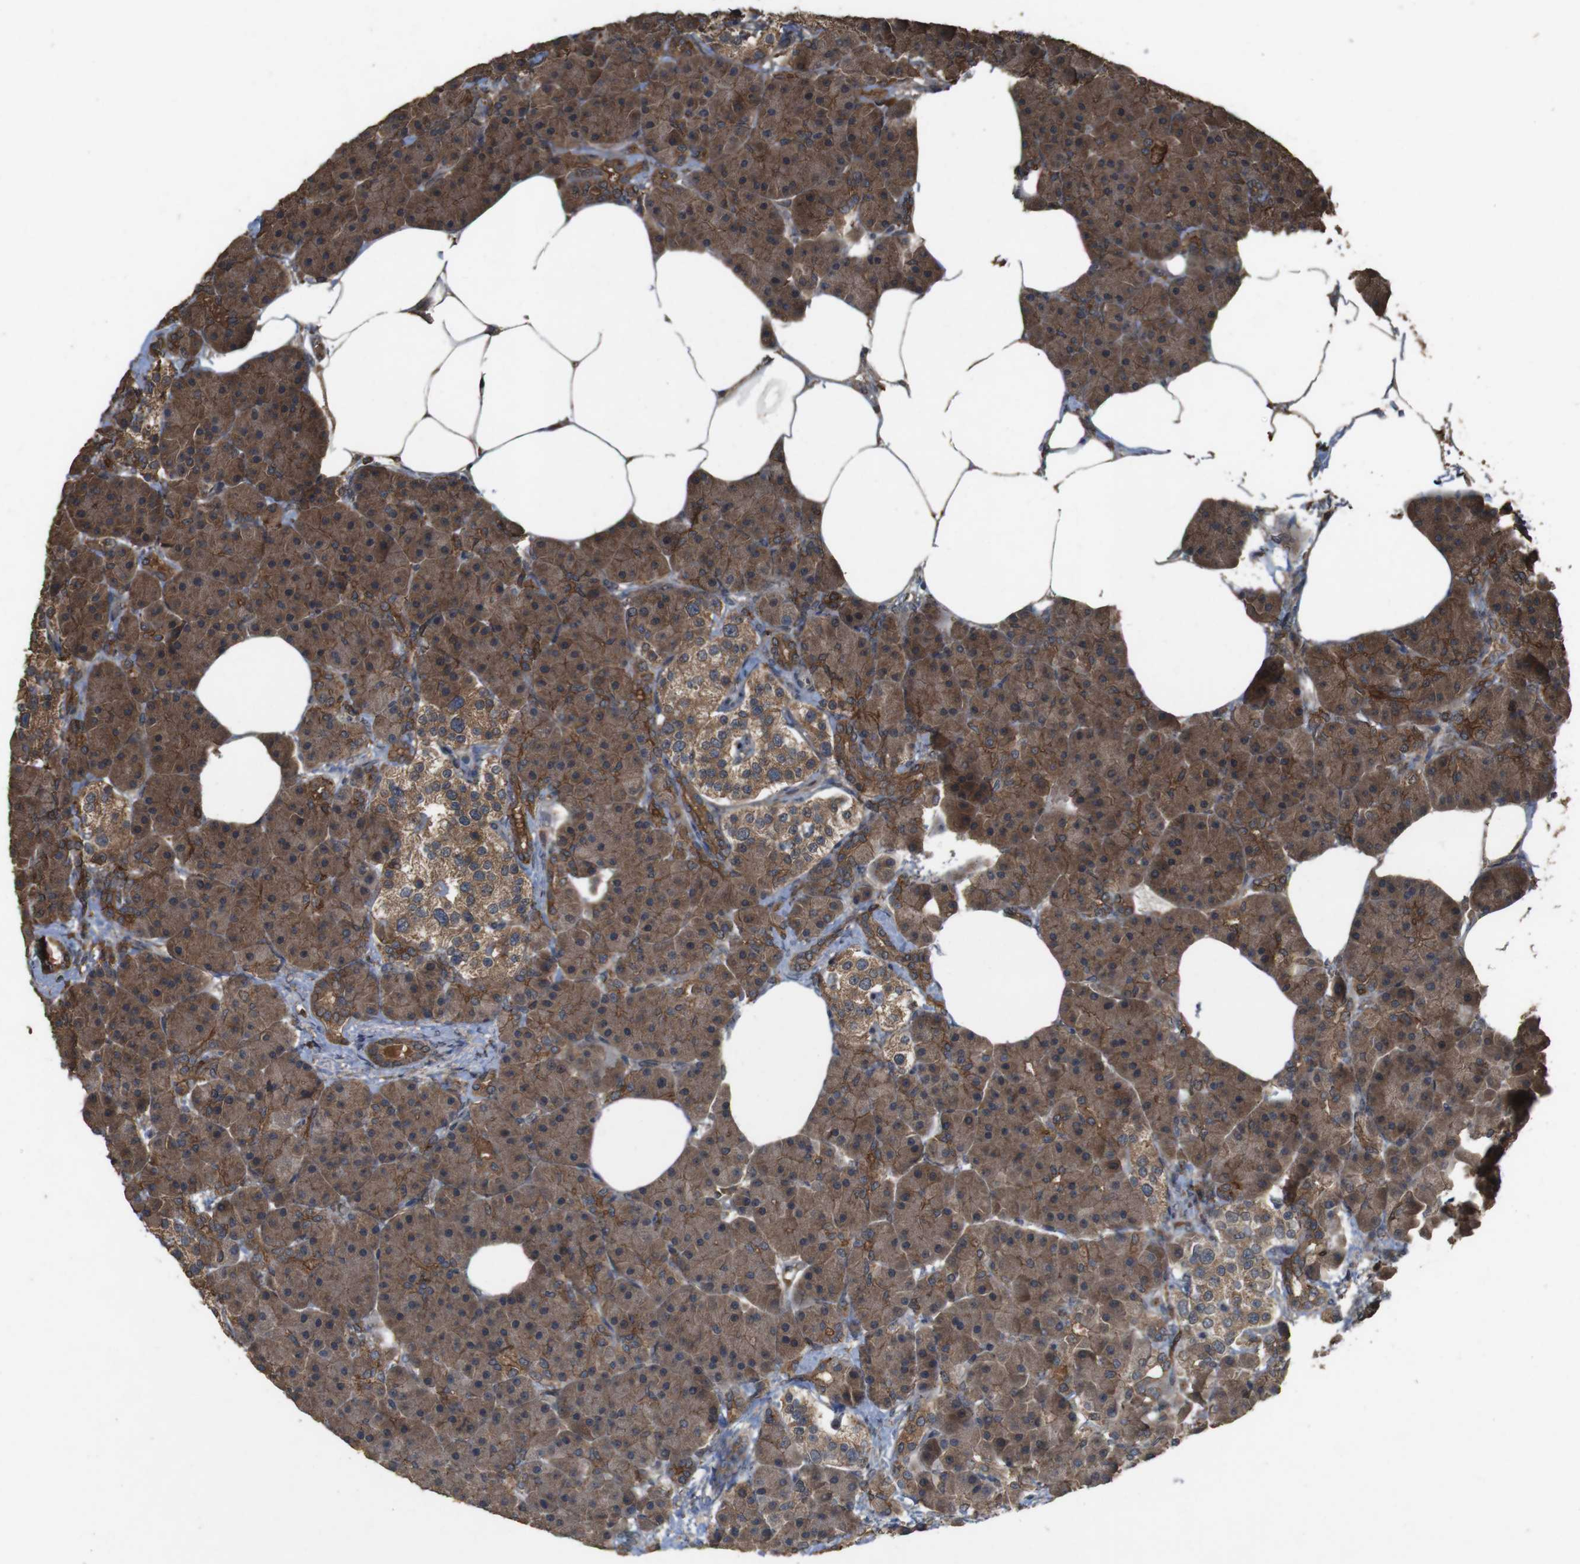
{"staining": {"intensity": "strong", "quantity": ">75%", "location": "cytoplasmic/membranous"}, "tissue": "pancreas", "cell_type": "Exocrine glandular cells", "image_type": "normal", "snomed": [{"axis": "morphology", "description": "Normal tissue, NOS"}, {"axis": "topography", "description": "Pancreas"}], "caption": "Benign pancreas was stained to show a protein in brown. There is high levels of strong cytoplasmic/membranous staining in approximately >75% of exocrine glandular cells. The staining is performed using DAB brown chromogen to label protein expression. The nuclei are counter-stained blue using hematoxylin.", "gene": "BAG4", "patient": {"sex": "female", "age": 70}}